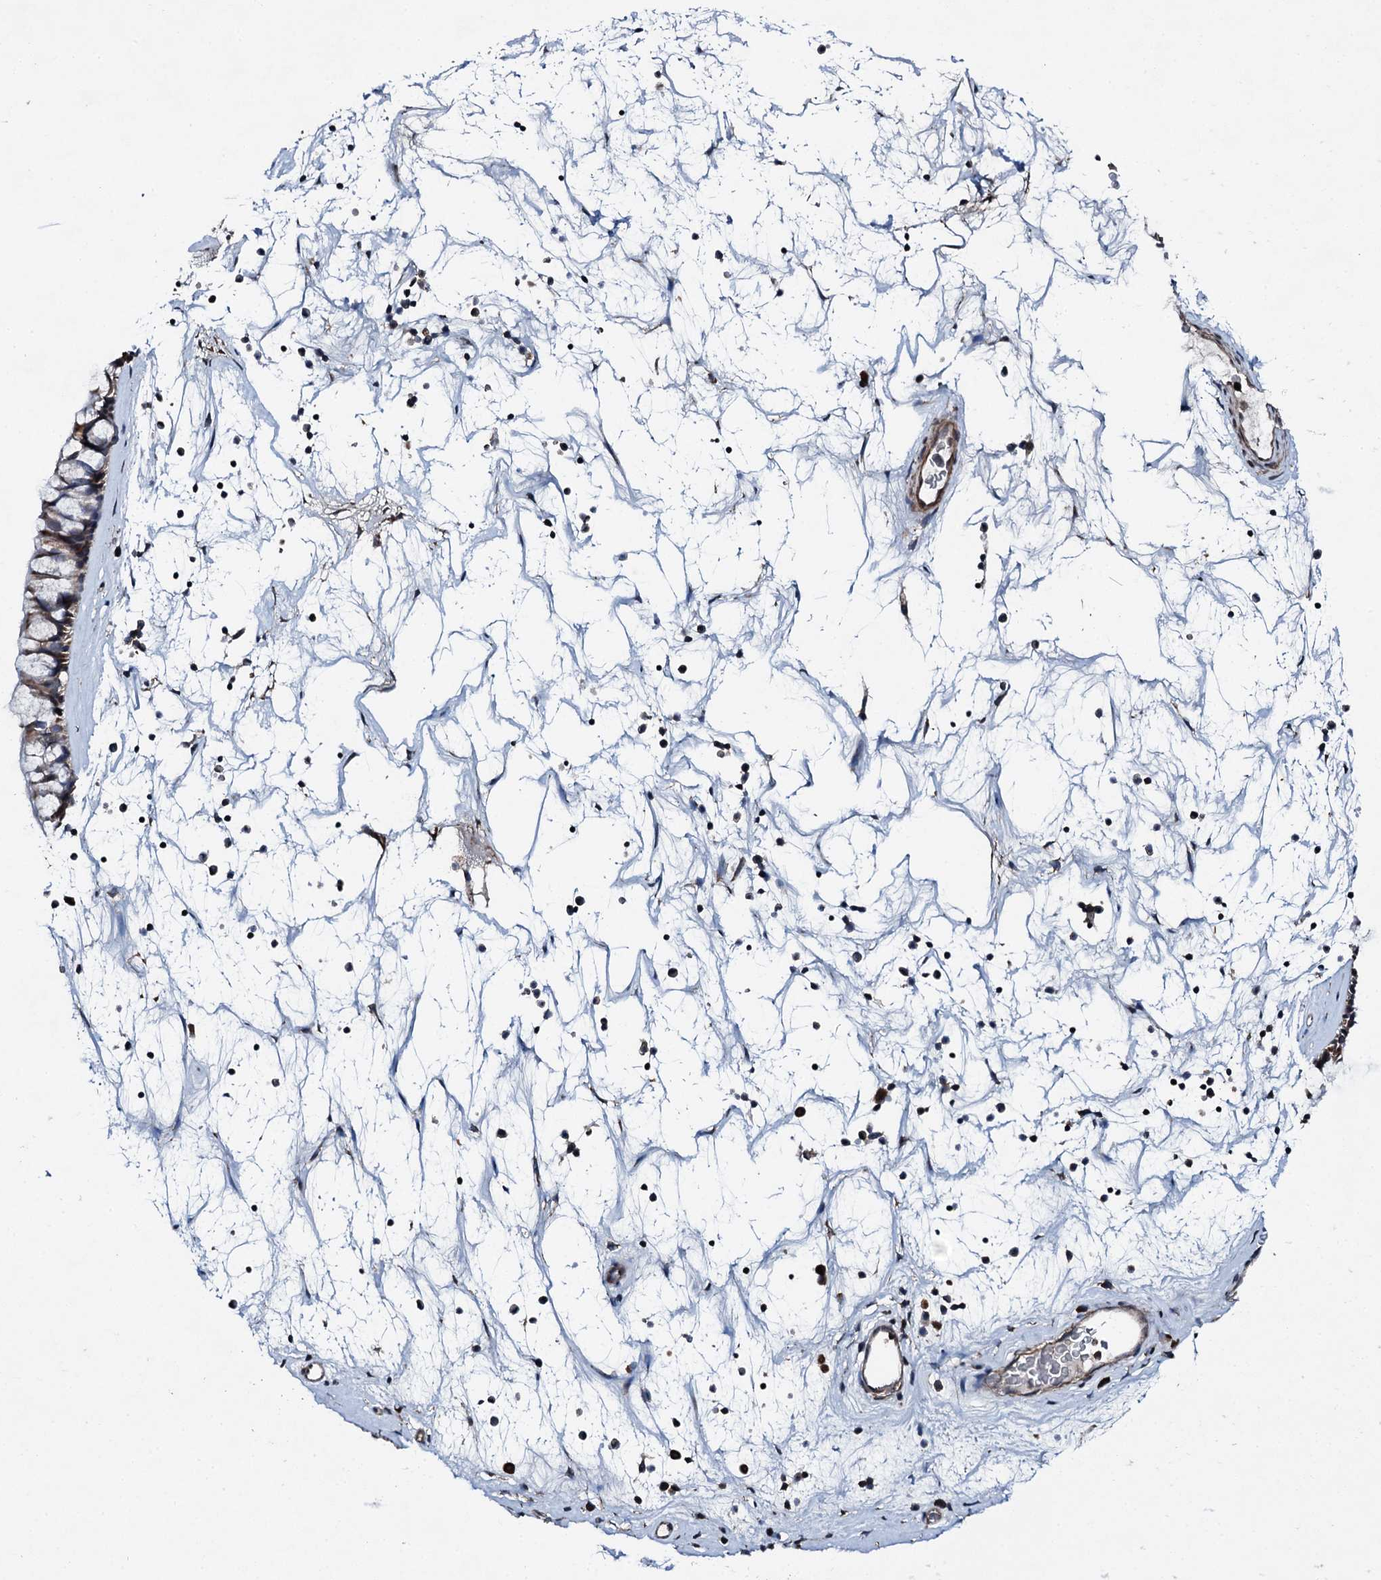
{"staining": {"intensity": "moderate", "quantity": ">75%", "location": "cytoplasmic/membranous"}, "tissue": "nasopharynx", "cell_type": "Respiratory epithelial cells", "image_type": "normal", "snomed": [{"axis": "morphology", "description": "Normal tissue, NOS"}, {"axis": "topography", "description": "Nasopharynx"}], "caption": "Benign nasopharynx displays moderate cytoplasmic/membranous staining in about >75% of respiratory epithelial cells Using DAB (brown) and hematoxylin (blue) stains, captured at high magnification using brightfield microscopy..", "gene": "EDC4", "patient": {"sex": "male", "age": 64}}